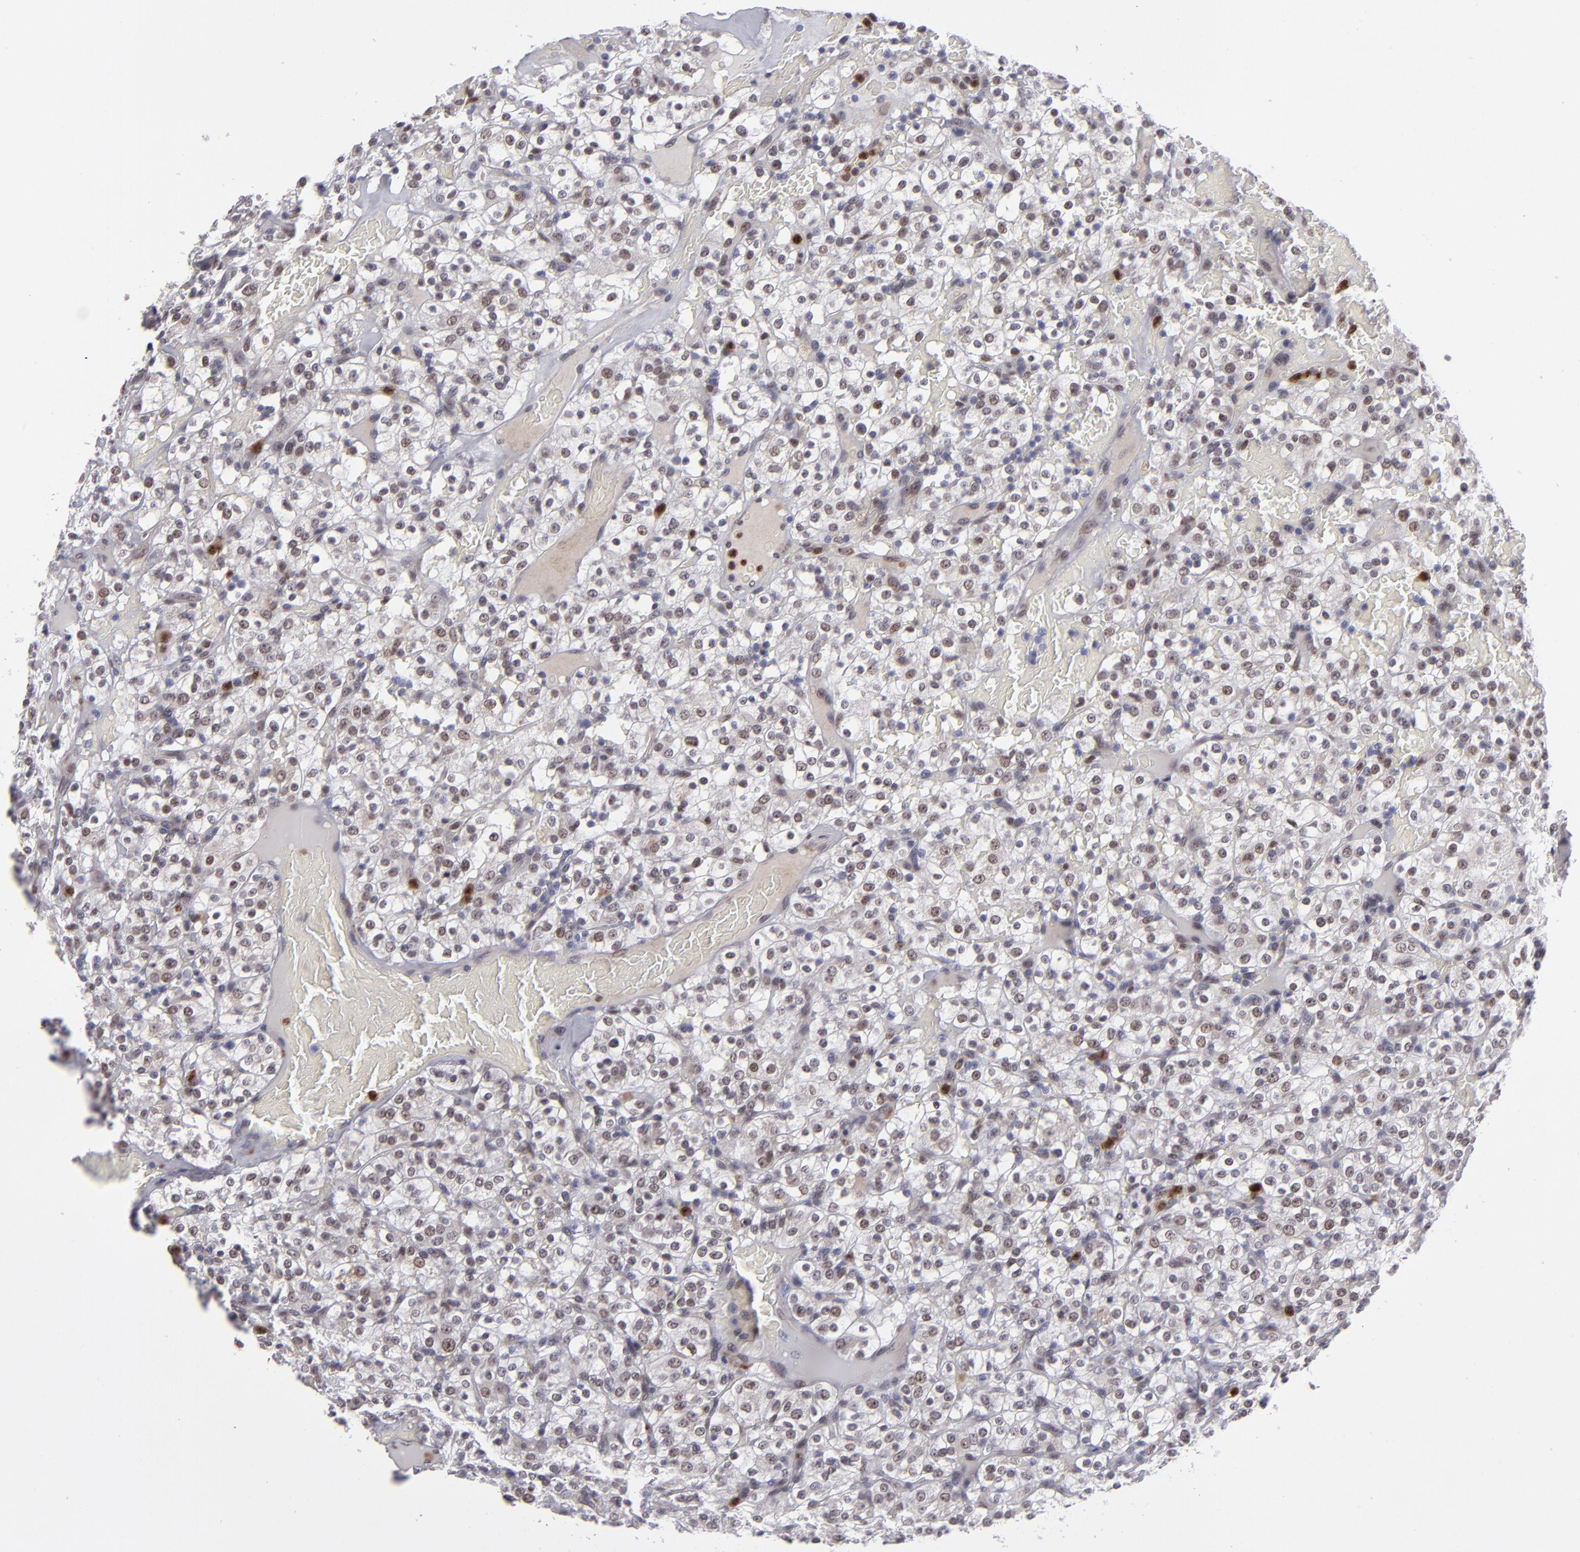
{"staining": {"intensity": "weak", "quantity": "25%-75%", "location": "nuclear"}, "tissue": "renal cancer", "cell_type": "Tumor cells", "image_type": "cancer", "snomed": [{"axis": "morphology", "description": "Normal tissue, NOS"}, {"axis": "morphology", "description": "Adenocarcinoma, NOS"}, {"axis": "topography", "description": "Kidney"}], "caption": "A histopathology image showing weak nuclear positivity in about 25%-75% of tumor cells in renal cancer, as visualized by brown immunohistochemical staining.", "gene": "RREB1", "patient": {"sex": "female", "age": 72}}